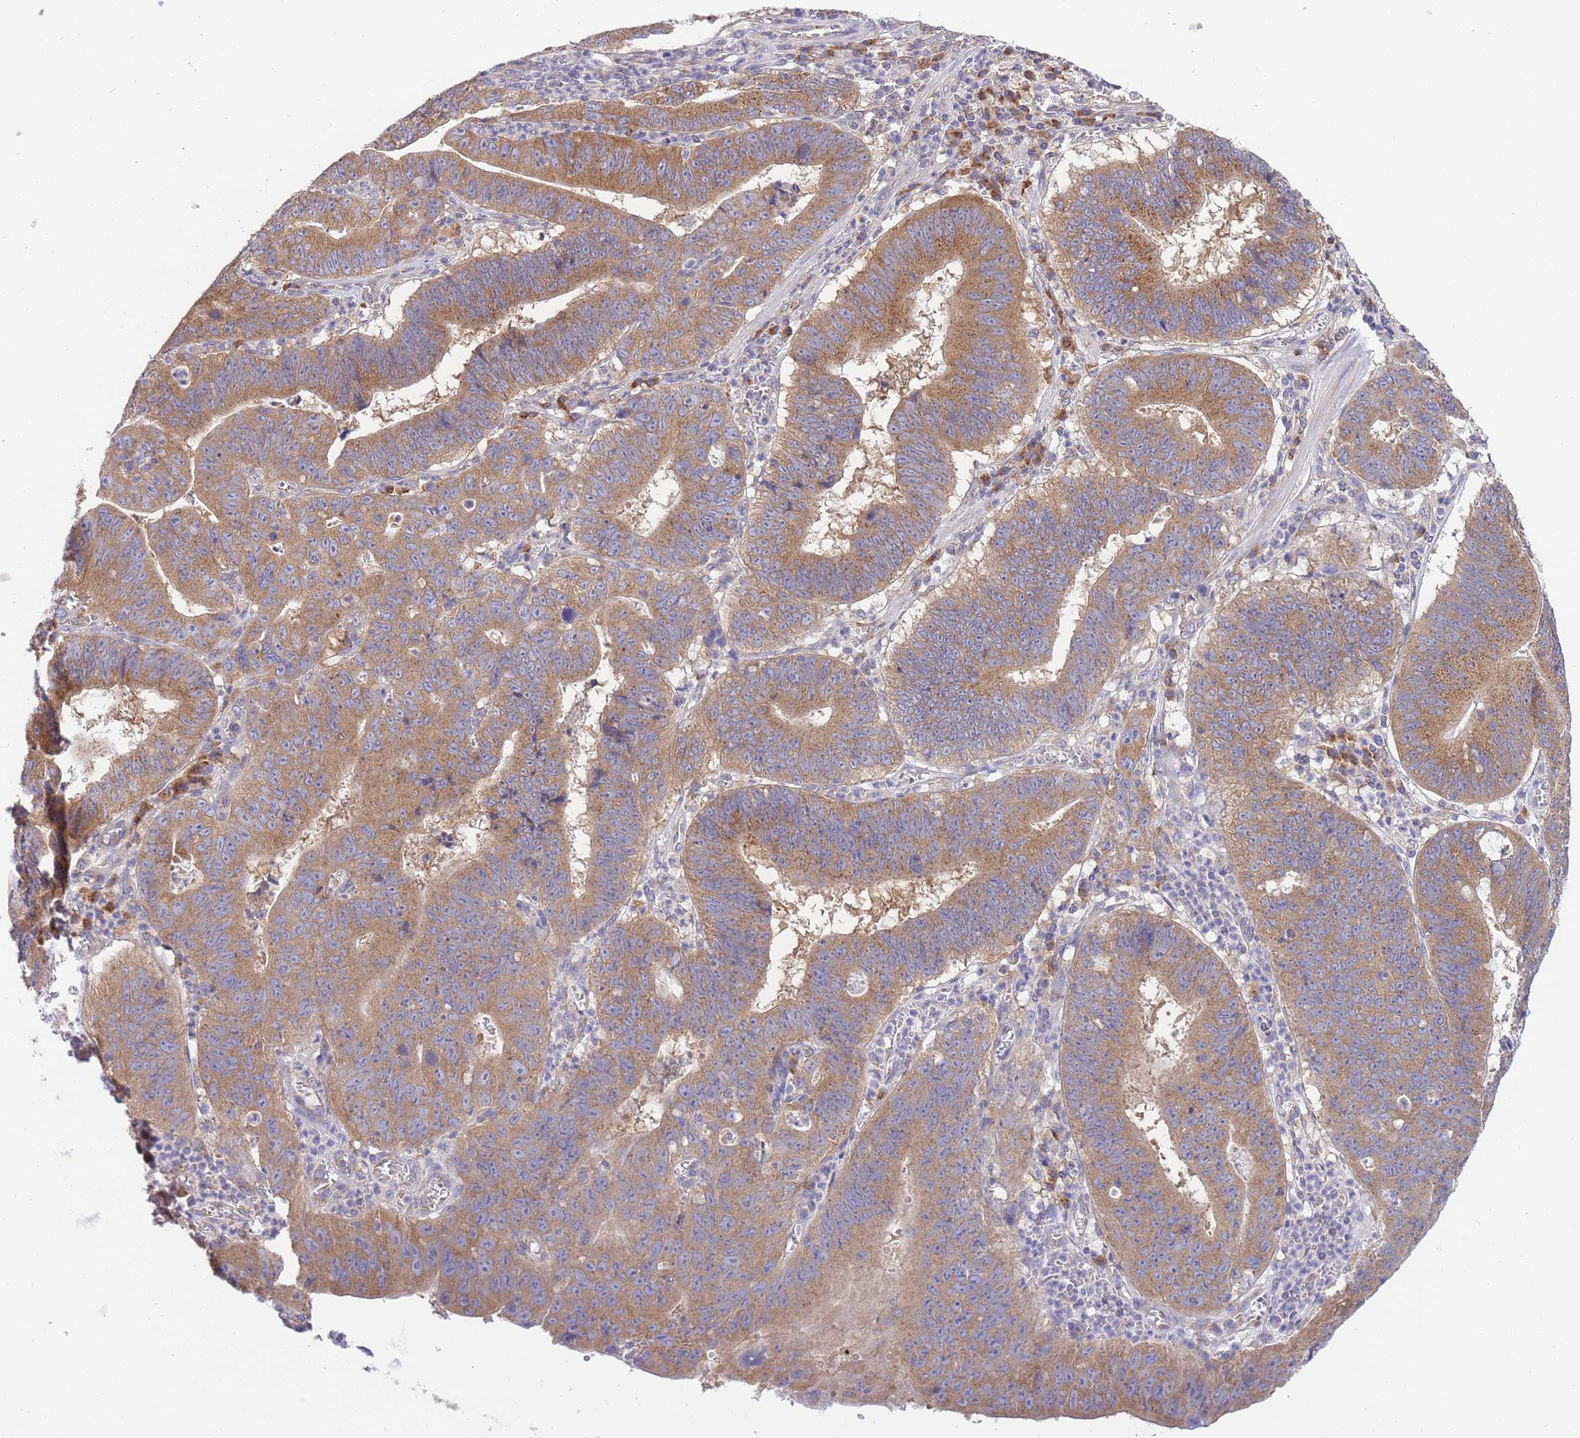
{"staining": {"intensity": "moderate", "quantity": ">75%", "location": "cytoplasmic/membranous"}, "tissue": "stomach cancer", "cell_type": "Tumor cells", "image_type": "cancer", "snomed": [{"axis": "morphology", "description": "Adenocarcinoma, NOS"}, {"axis": "topography", "description": "Stomach"}], "caption": "DAB (3,3'-diaminobenzidine) immunohistochemical staining of adenocarcinoma (stomach) shows moderate cytoplasmic/membranous protein expression in about >75% of tumor cells.", "gene": "COPG2", "patient": {"sex": "male", "age": 59}}